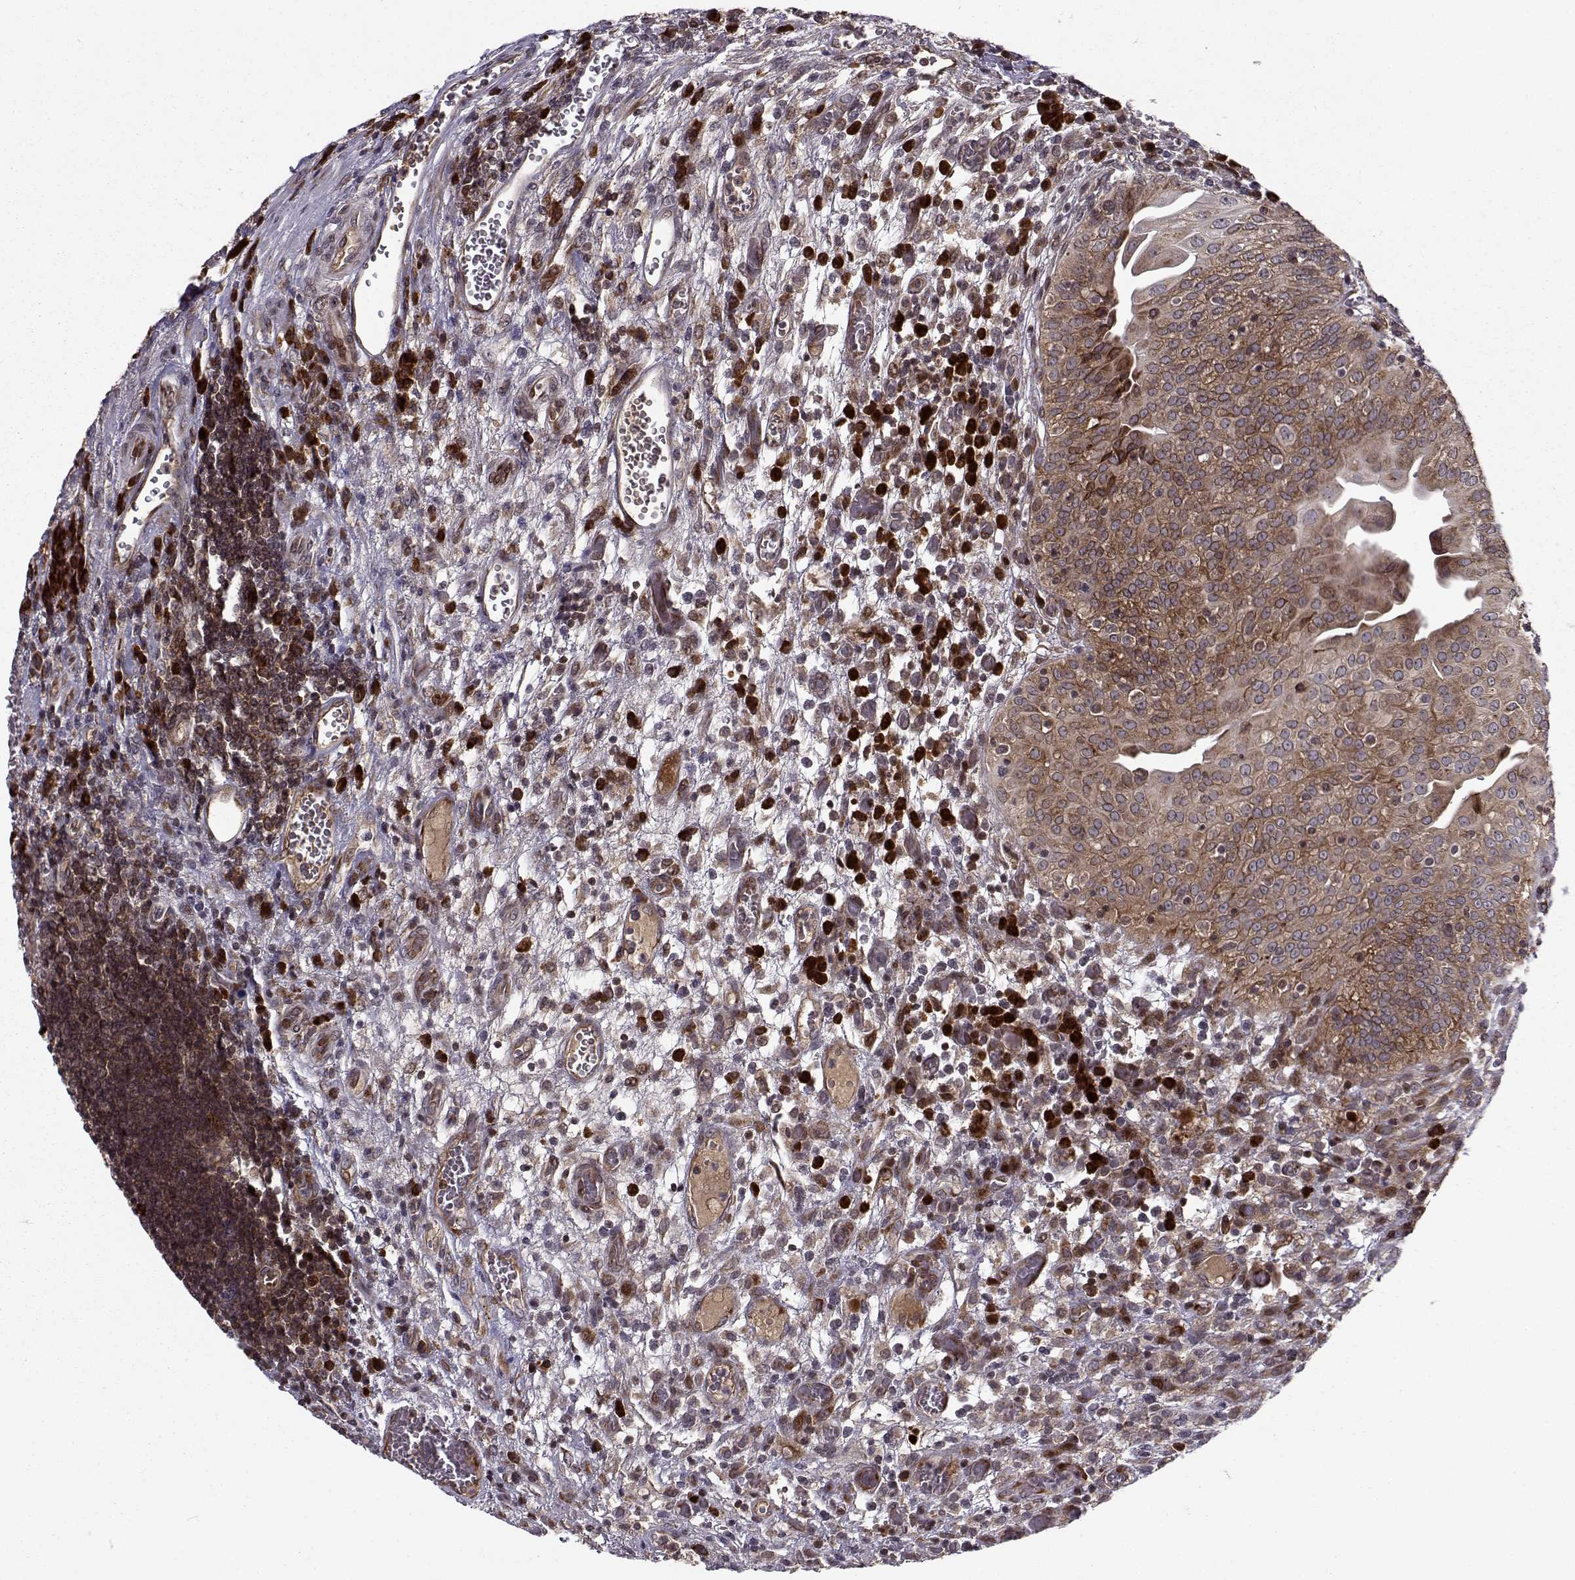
{"staining": {"intensity": "moderate", "quantity": ">75%", "location": "cytoplasmic/membranous"}, "tissue": "urothelial cancer", "cell_type": "Tumor cells", "image_type": "cancer", "snomed": [{"axis": "morphology", "description": "Urothelial carcinoma, High grade"}, {"axis": "topography", "description": "Urinary bladder"}], "caption": "The immunohistochemical stain highlights moderate cytoplasmic/membranous positivity in tumor cells of urothelial cancer tissue.", "gene": "RPL31", "patient": {"sex": "male", "age": 60}}